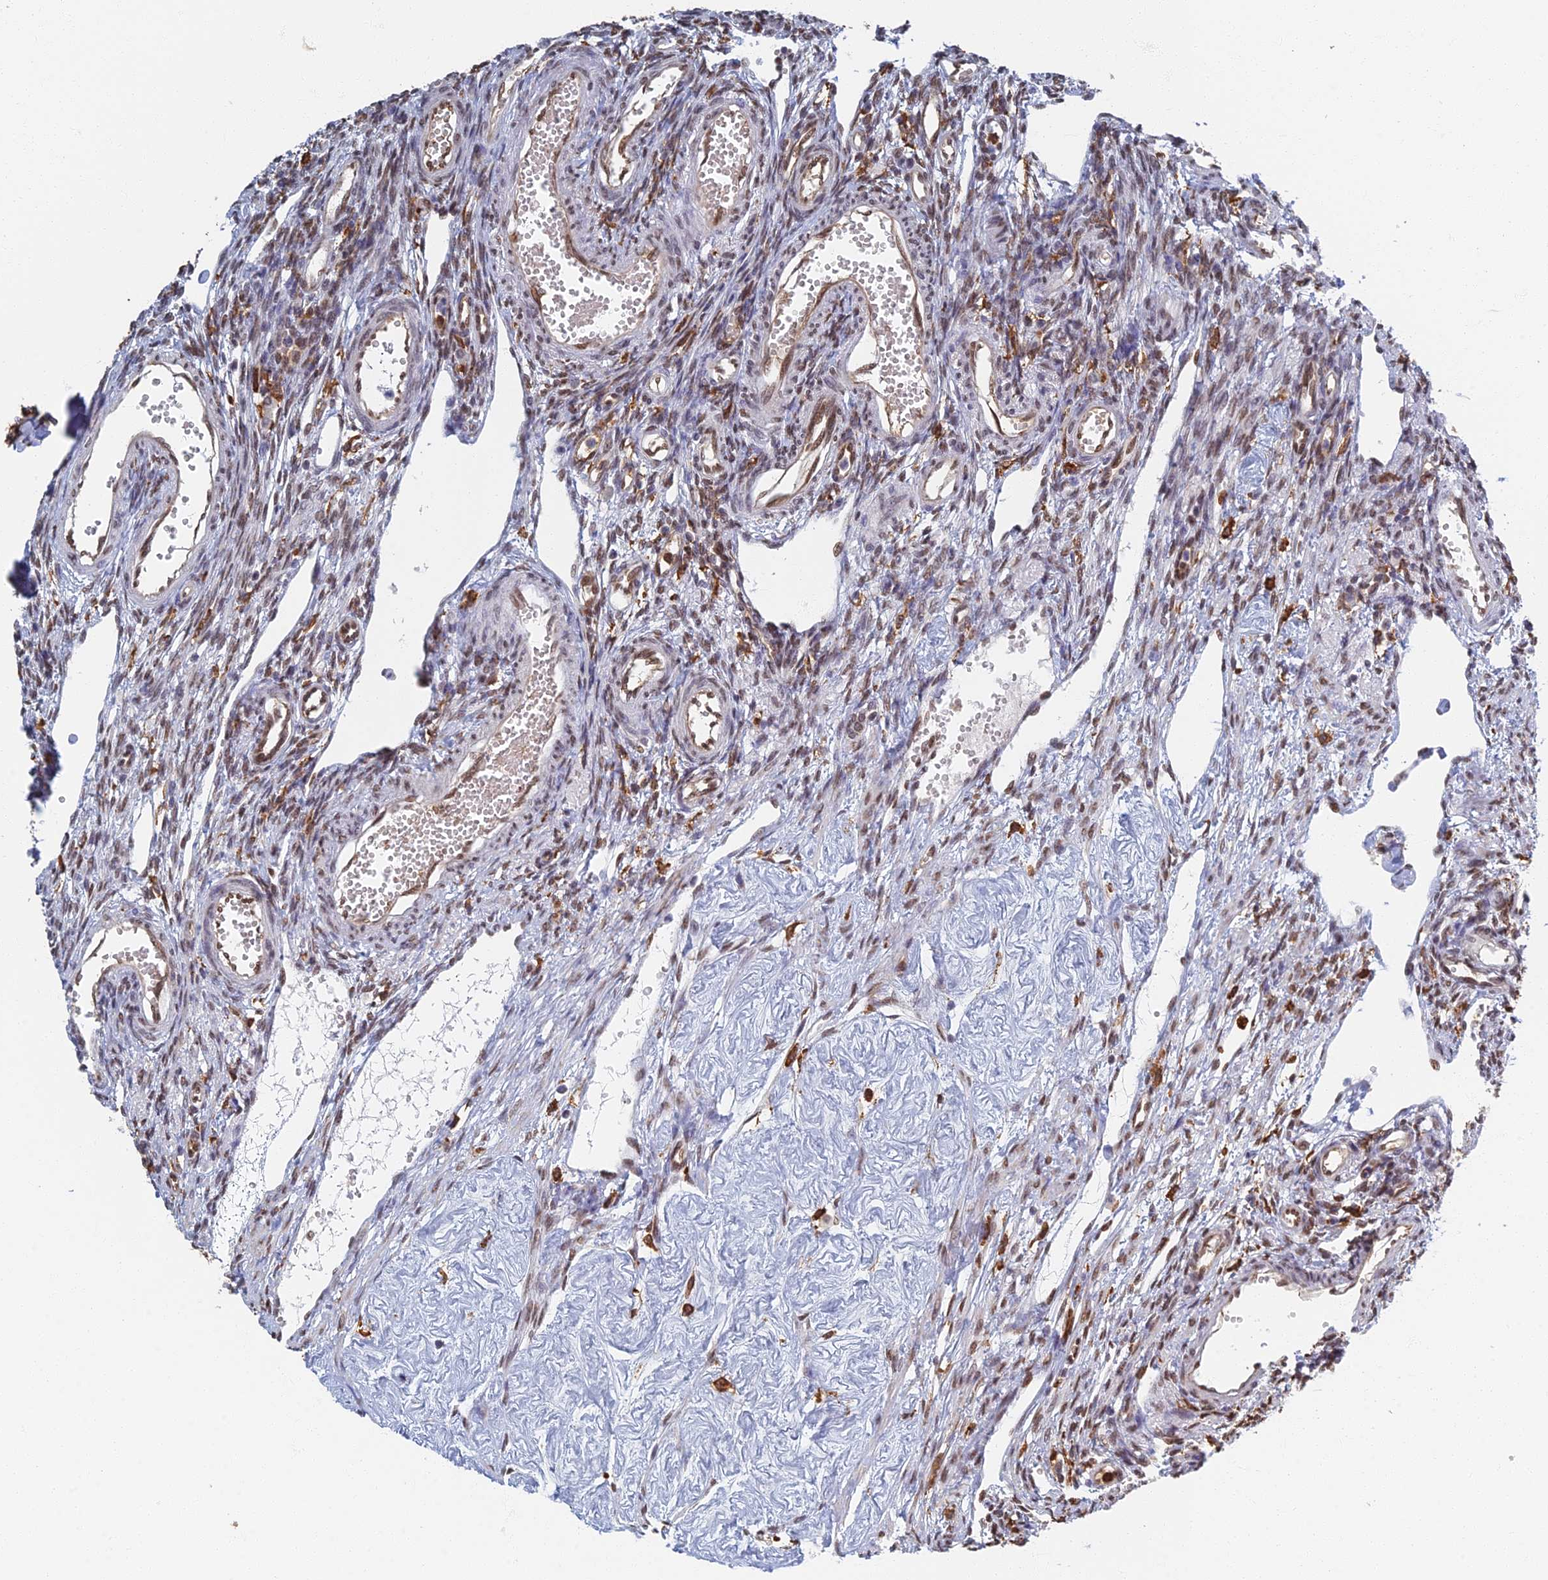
{"staining": {"intensity": "moderate", "quantity": "25%-75%", "location": "nuclear"}, "tissue": "ovary", "cell_type": "Ovarian stroma cells", "image_type": "normal", "snomed": [{"axis": "morphology", "description": "Normal tissue, NOS"}, {"axis": "morphology", "description": "Cyst, NOS"}, {"axis": "topography", "description": "Ovary"}], "caption": "Protein expression analysis of benign human ovary reveals moderate nuclear staining in approximately 25%-75% of ovarian stroma cells. Using DAB (3,3'-diaminobenzidine) (brown) and hematoxylin (blue) stains, captured at high magnification using brightfield microscopy.", "gene": "GPATCH1", "patient": {"sex": "female", "age": 33}}